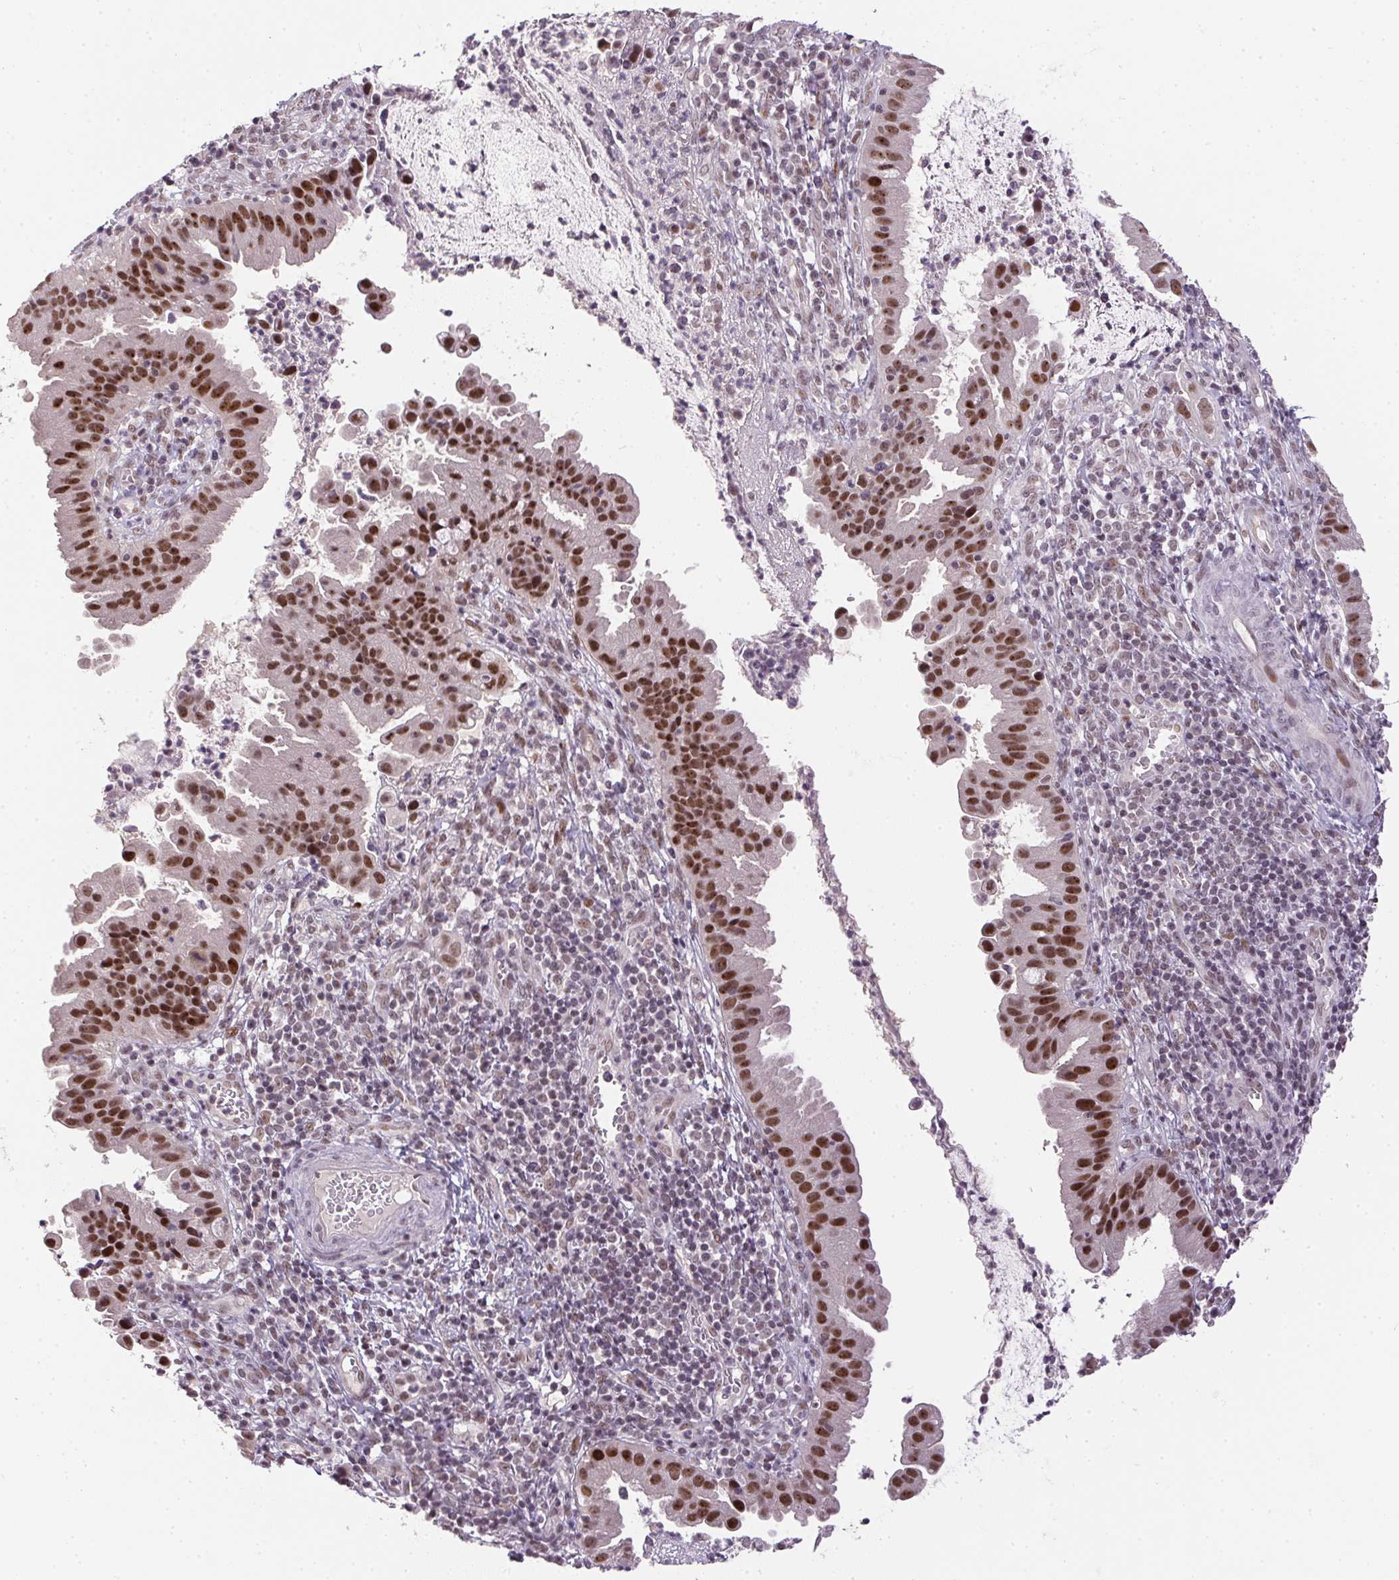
{"staining": {"intensity": "strong", "quantity": ">75%", "location": "nuclear"}, "tissue": "cervical cancer", "cell_type": "Tumor cells", "image_type": "cancer", "snomed": [{"axis": "morphology", "description": "Adenocarcinoma, NOS"}, {"axis": "topography", "description": "Cervix"}], "caption": "Immunohistochemical staining of adenocarcinoma (cervical) shows strong nuclear protein positivity in approximately >75% of tumor cells.", "gene": "KDM4D", "patient": {"sex": "female", "age": 34}}